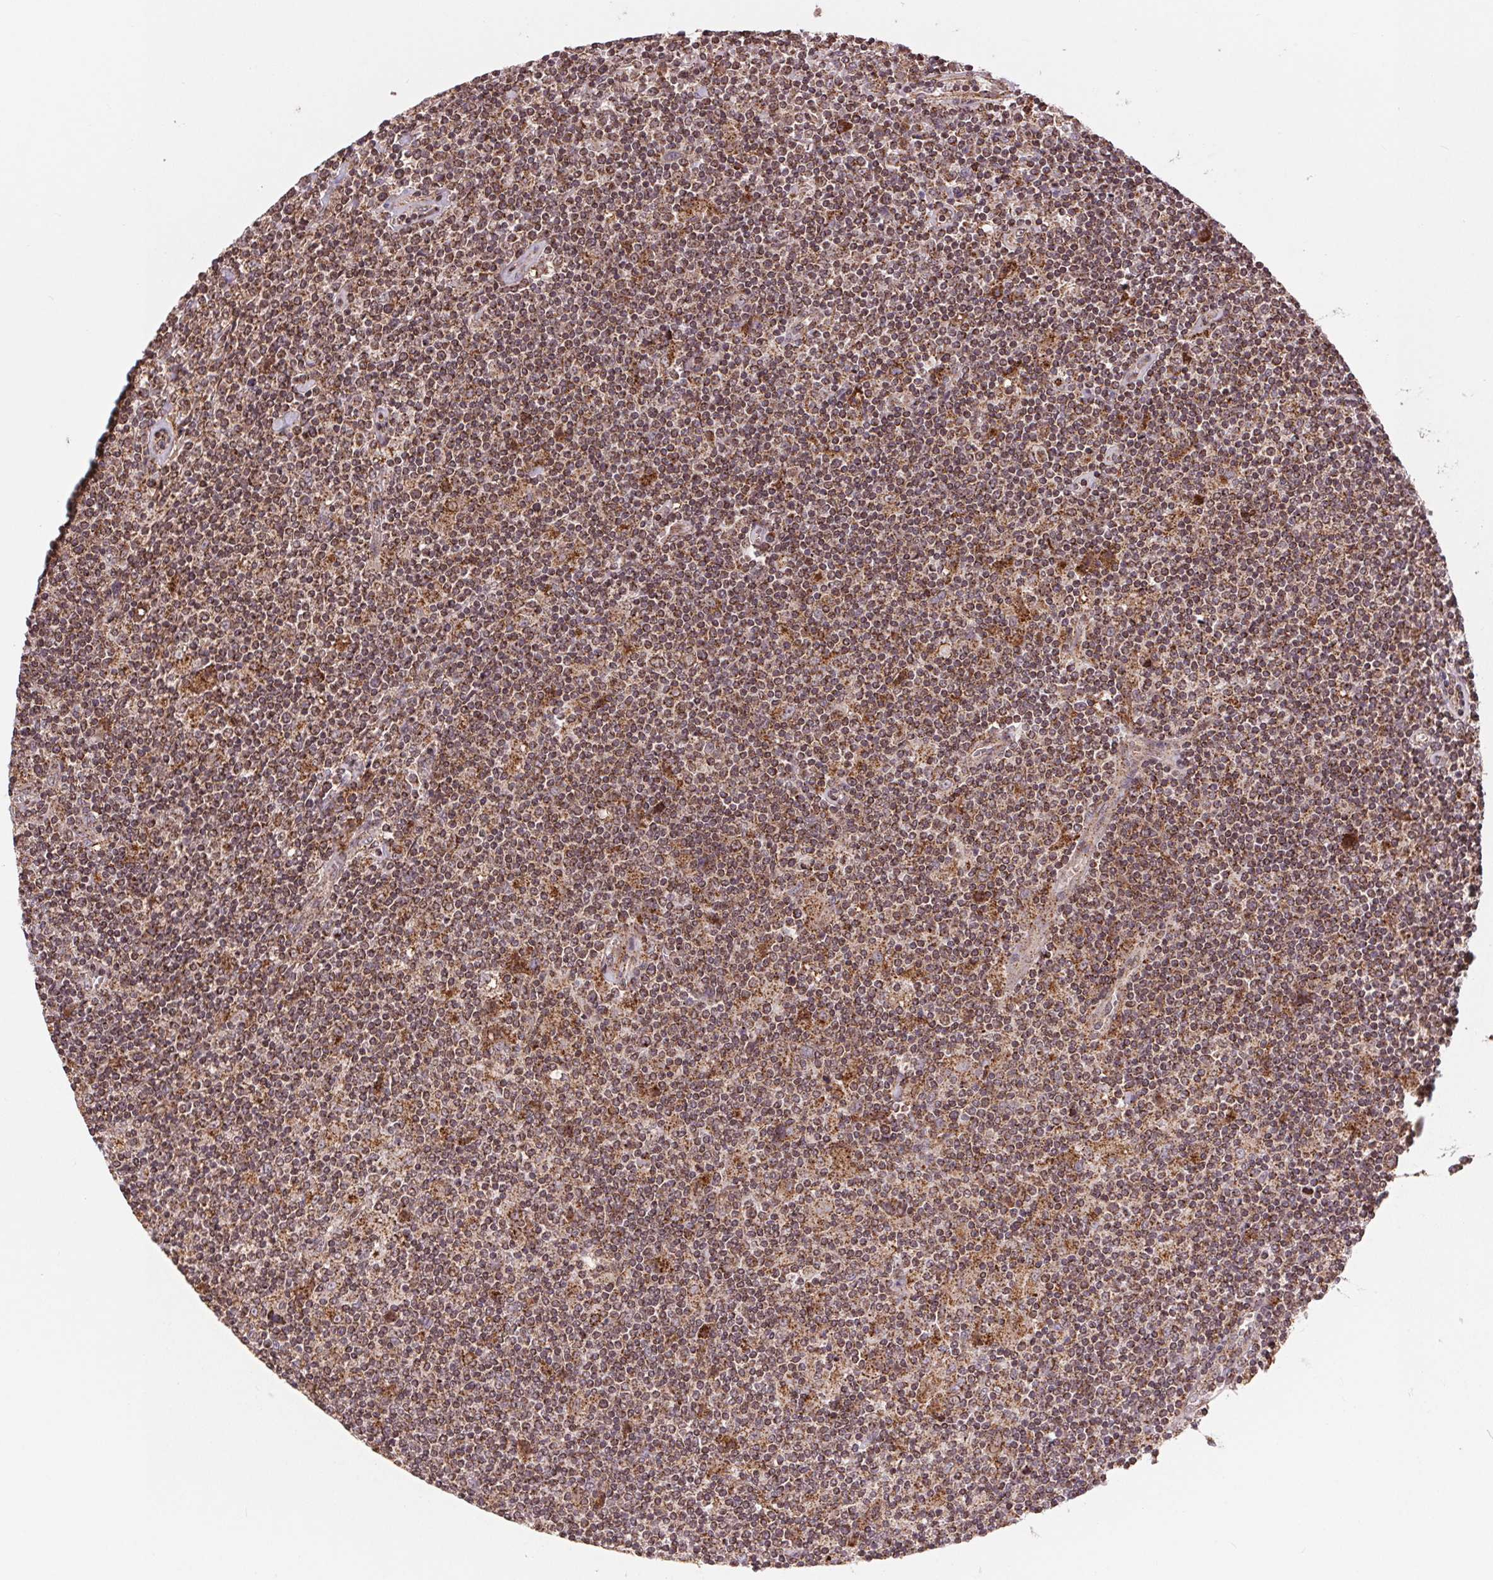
{"staining": {"intensity": "moderate", "quantity": ">75%", "location": "cytoplasmic/membranous"}, "tissue": "lymphoma", "cell_type": "Tumor cells", "image_type": "cancer", "snomed": [{"axis": "morphology", "description": "Hodgkin's disease, NOS"}, {"axis": "topography", "description": "Lymph node"}], "caption": "Protein expression by immunohistochemistry (IHC) demonstrates moderate cytoplasmic/membranous staining in about >75% of tumor cells in Hodgkin's disease. The staining is performed using DAB (3,3'-diaminobenzidine) brown chromogen to label protein expression. The nuclei are counter-stained blue using hematoxylin.", "gene": "CHMP4B", "patient": {"sex": "male", "age": 40}}